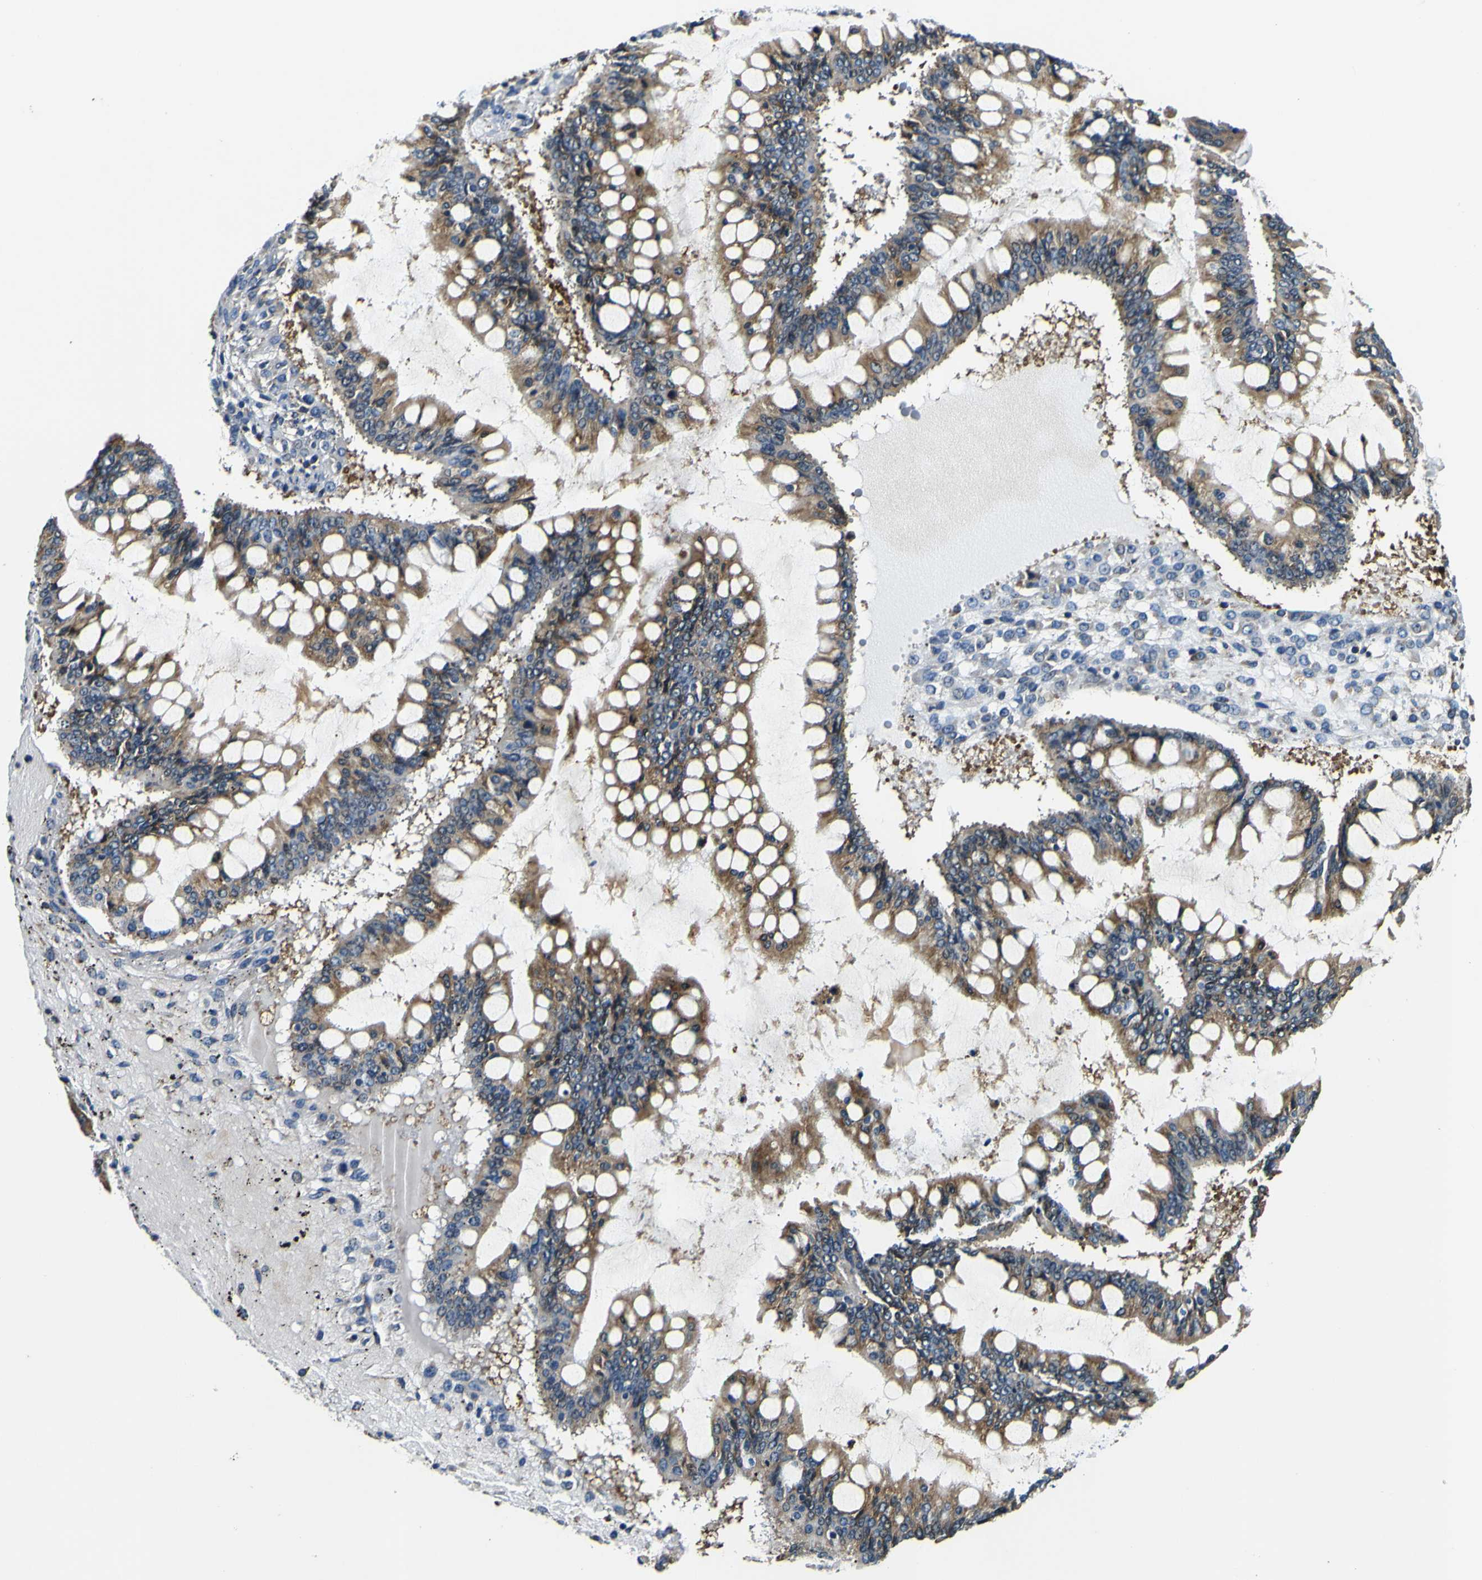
{"staining": {"intensity": "moderate", "quantity": ">75%", "location": "cytoplasmic/membranous"}, "tissue": "ovarian cancer", "cell_type": "Tumor cells", "image_type": "cancer", "snomed": [{"axis": "morphology", "description": "Cystadenocarcinoma, mucinous, NOS"}, {"axis": "topography", "description": "Ovary"}], "caption": "Protein expression analysis of ovarian mucinous cystadenocarcinoma reveals moderate cytoplasmic/membranous staining in approximately >75% of tumor cells.", "gene": "NLRP3", "patient": {"sex": "female", "age": 73}}